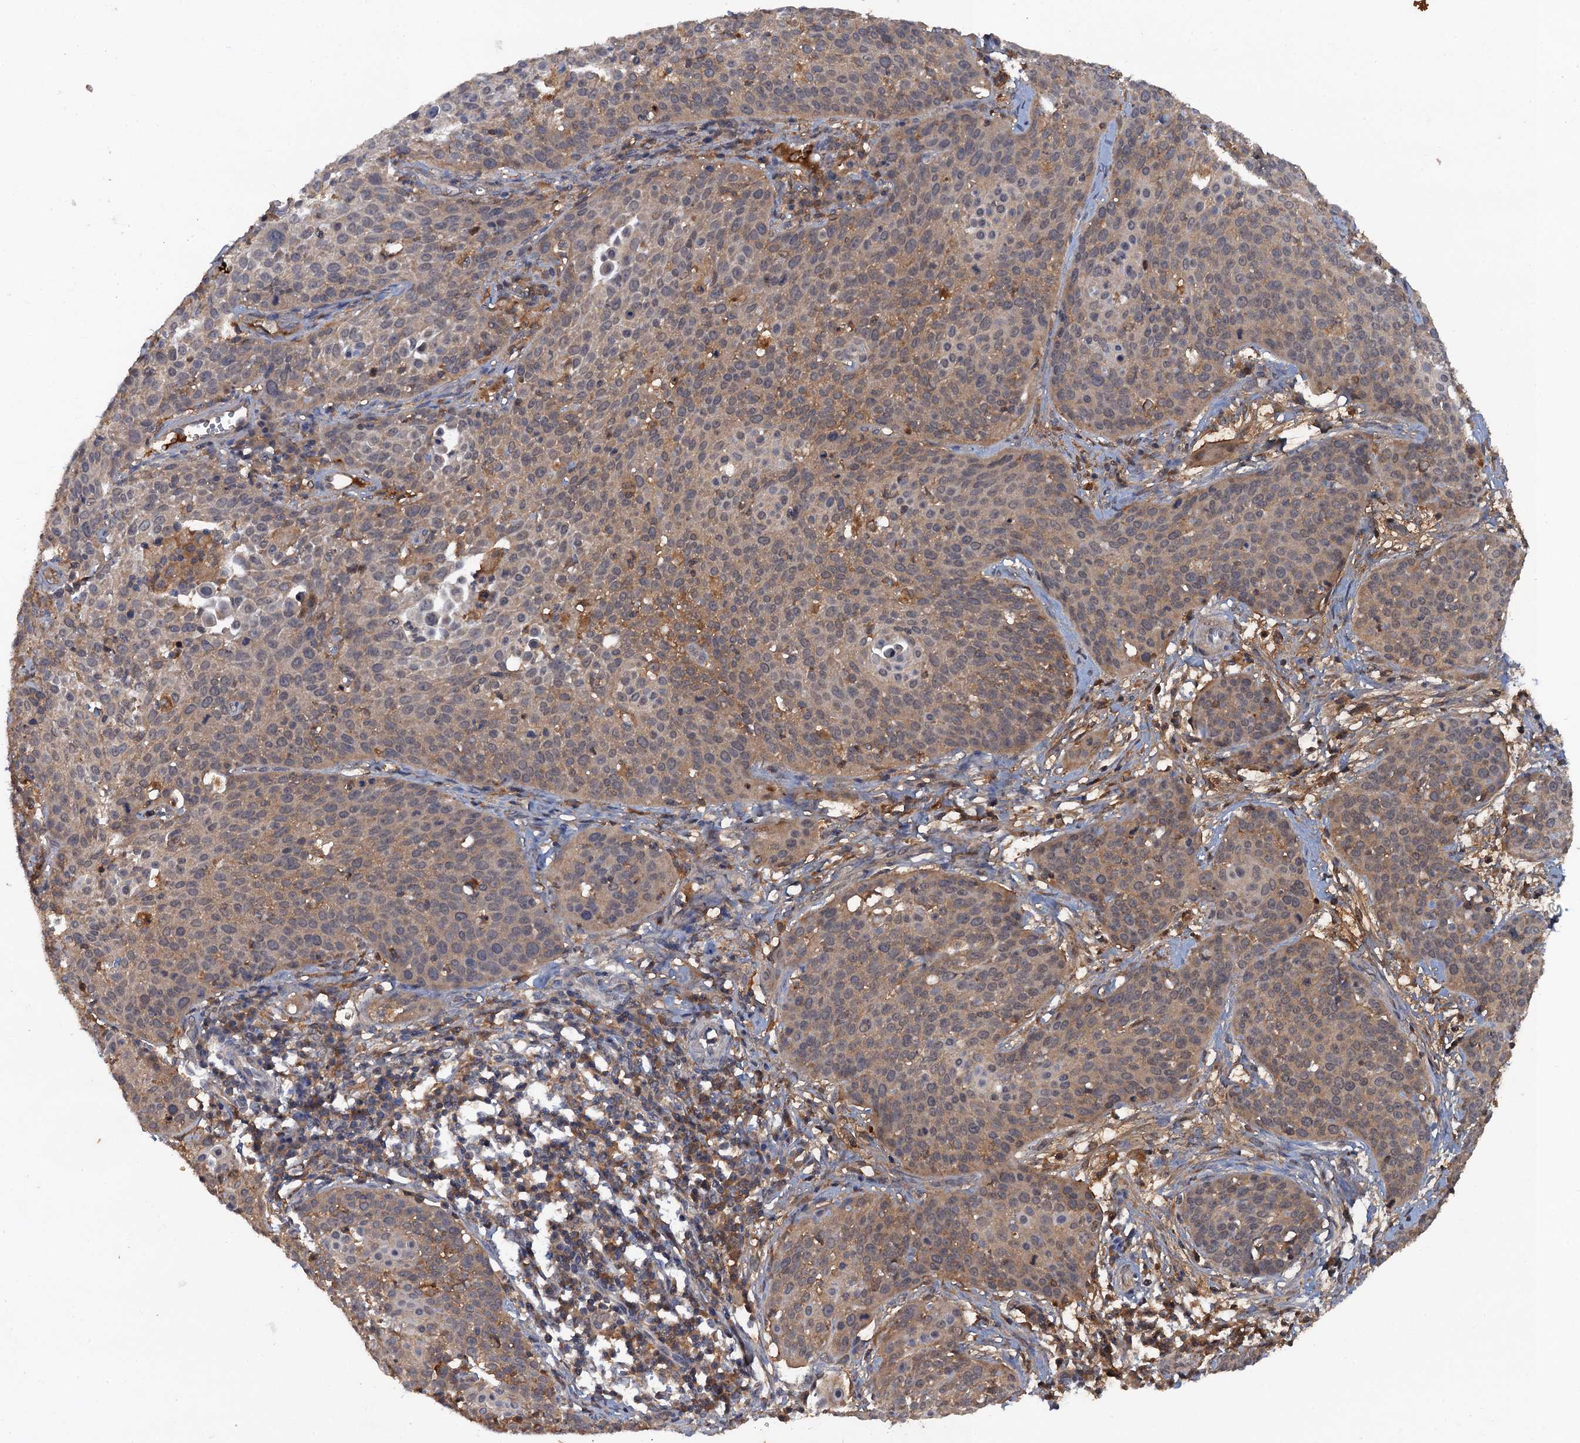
{"staining": {"intensity": "moderate", "quantity": "25%-75%", "location": "cytoplasmic/membranous"}, "tissue": "cervical cancer", "cell_type": "Tumor cells", "image_type": "cancer", "snomed": [{"axis": "morphology", "description": "Squamous cell carcinoma, NOS"}, {"axis": "topography", "description": "Cervix"}], "caption": "This image exhibits cervical cancer stained with immunohistochemistry (IHC) to label a protein in brown. The cytoplasmic/membranous of tumor cells show moderate positivity for the protein. Nuclei are counter-stained blue.", "gene": "HAPLN3", "patient": {"sex": "female", "age": 38}}